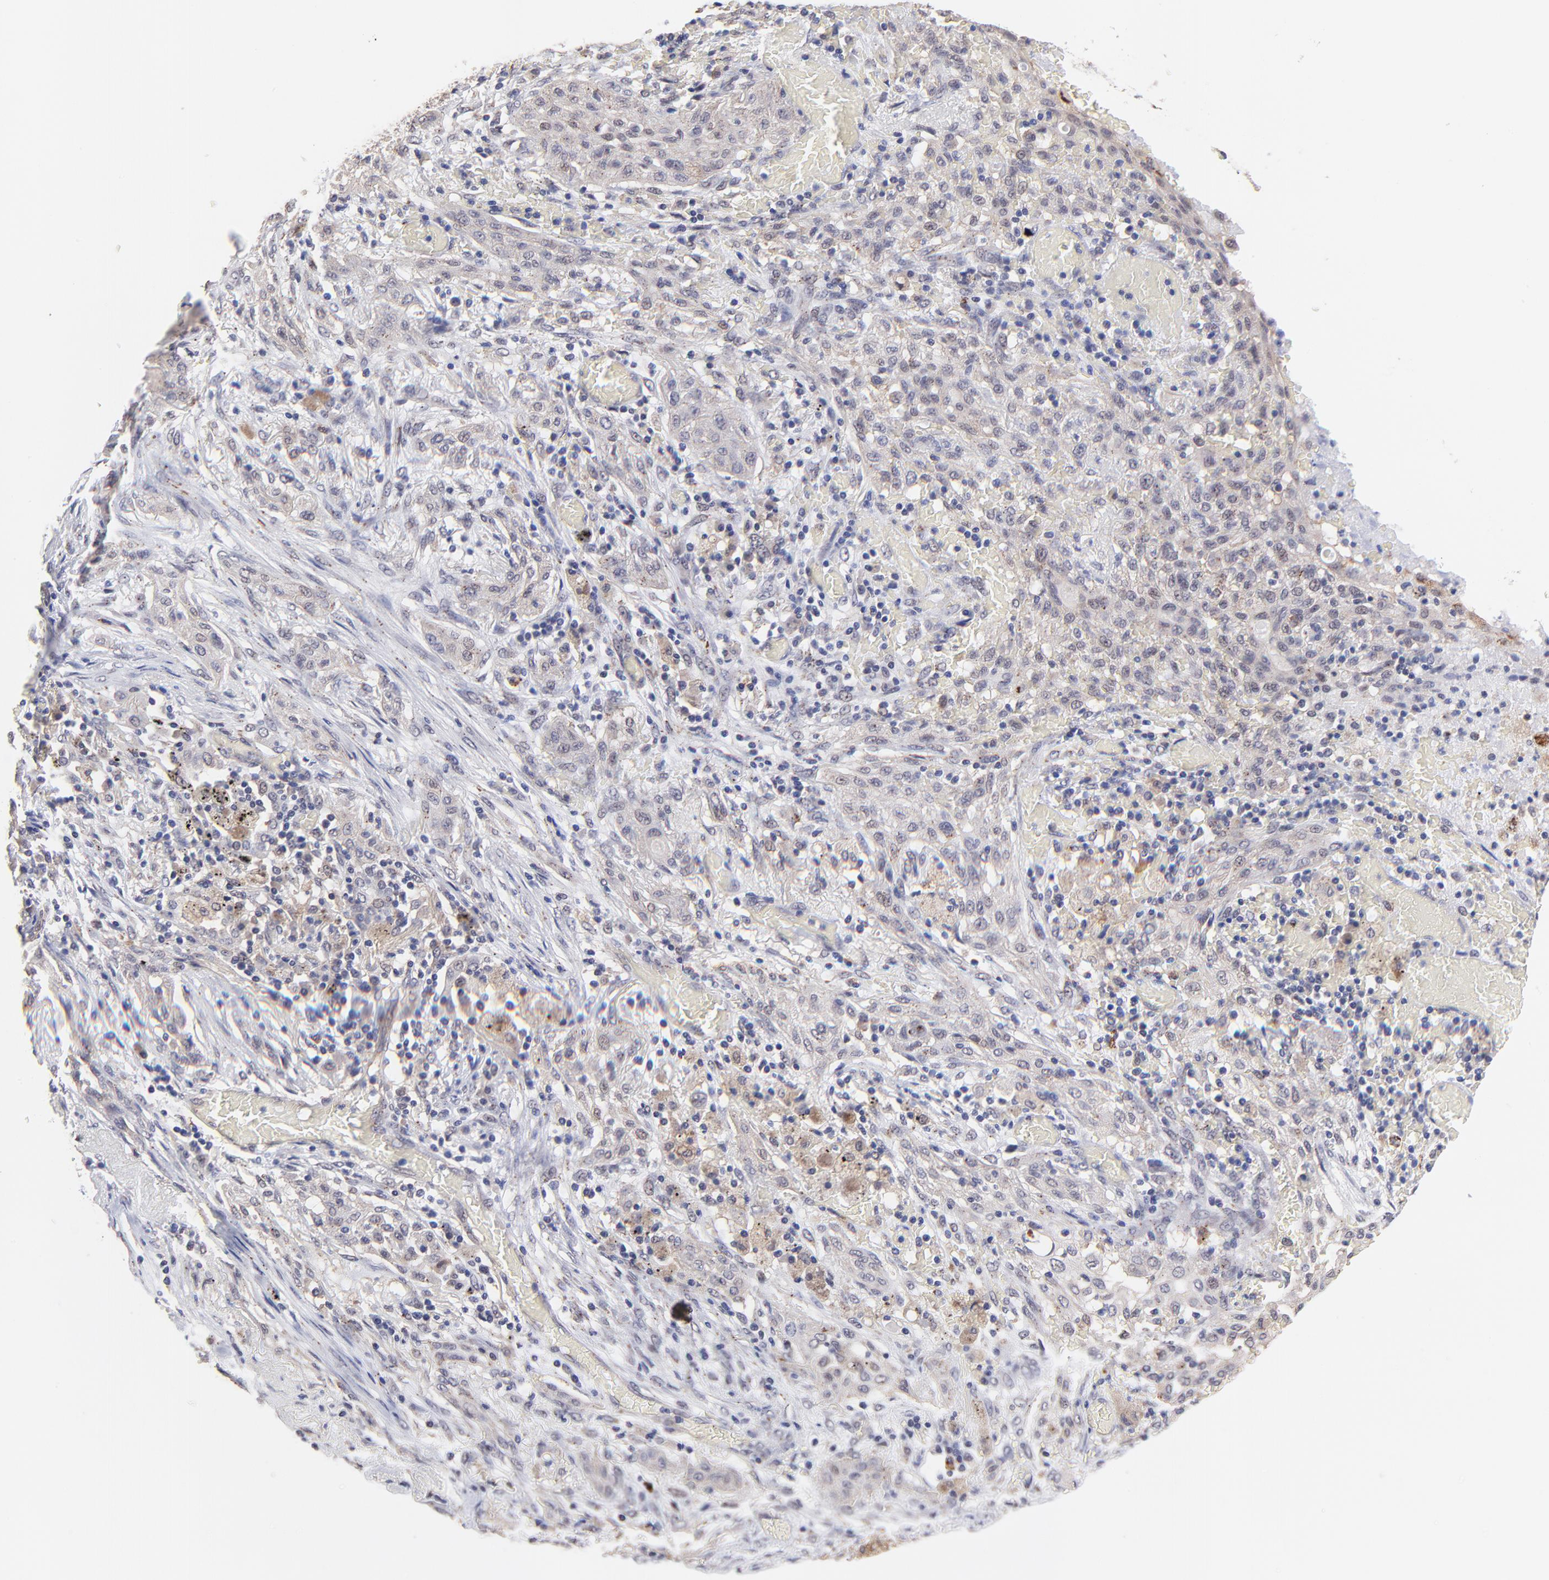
{"staining": {"intensity": "negative", "quantity": "none", "location": "none"}, "tissue": "lung cancer", "cell_type": "Tumor cells", "image_type": "cancer", "snomed": [{"axis": "morphology", "description": "Squamous cell carcinoma, NOS"}, {"axis": "topography", "description": "Lung"}], "caption": "DAB (3,3'-diaminobenzidine) immunohistochemical staining of lung cancer displays no significant expression in tumor cells.", "gene": "ZNF747", "patient": {"sex": "female", "age": 47}}